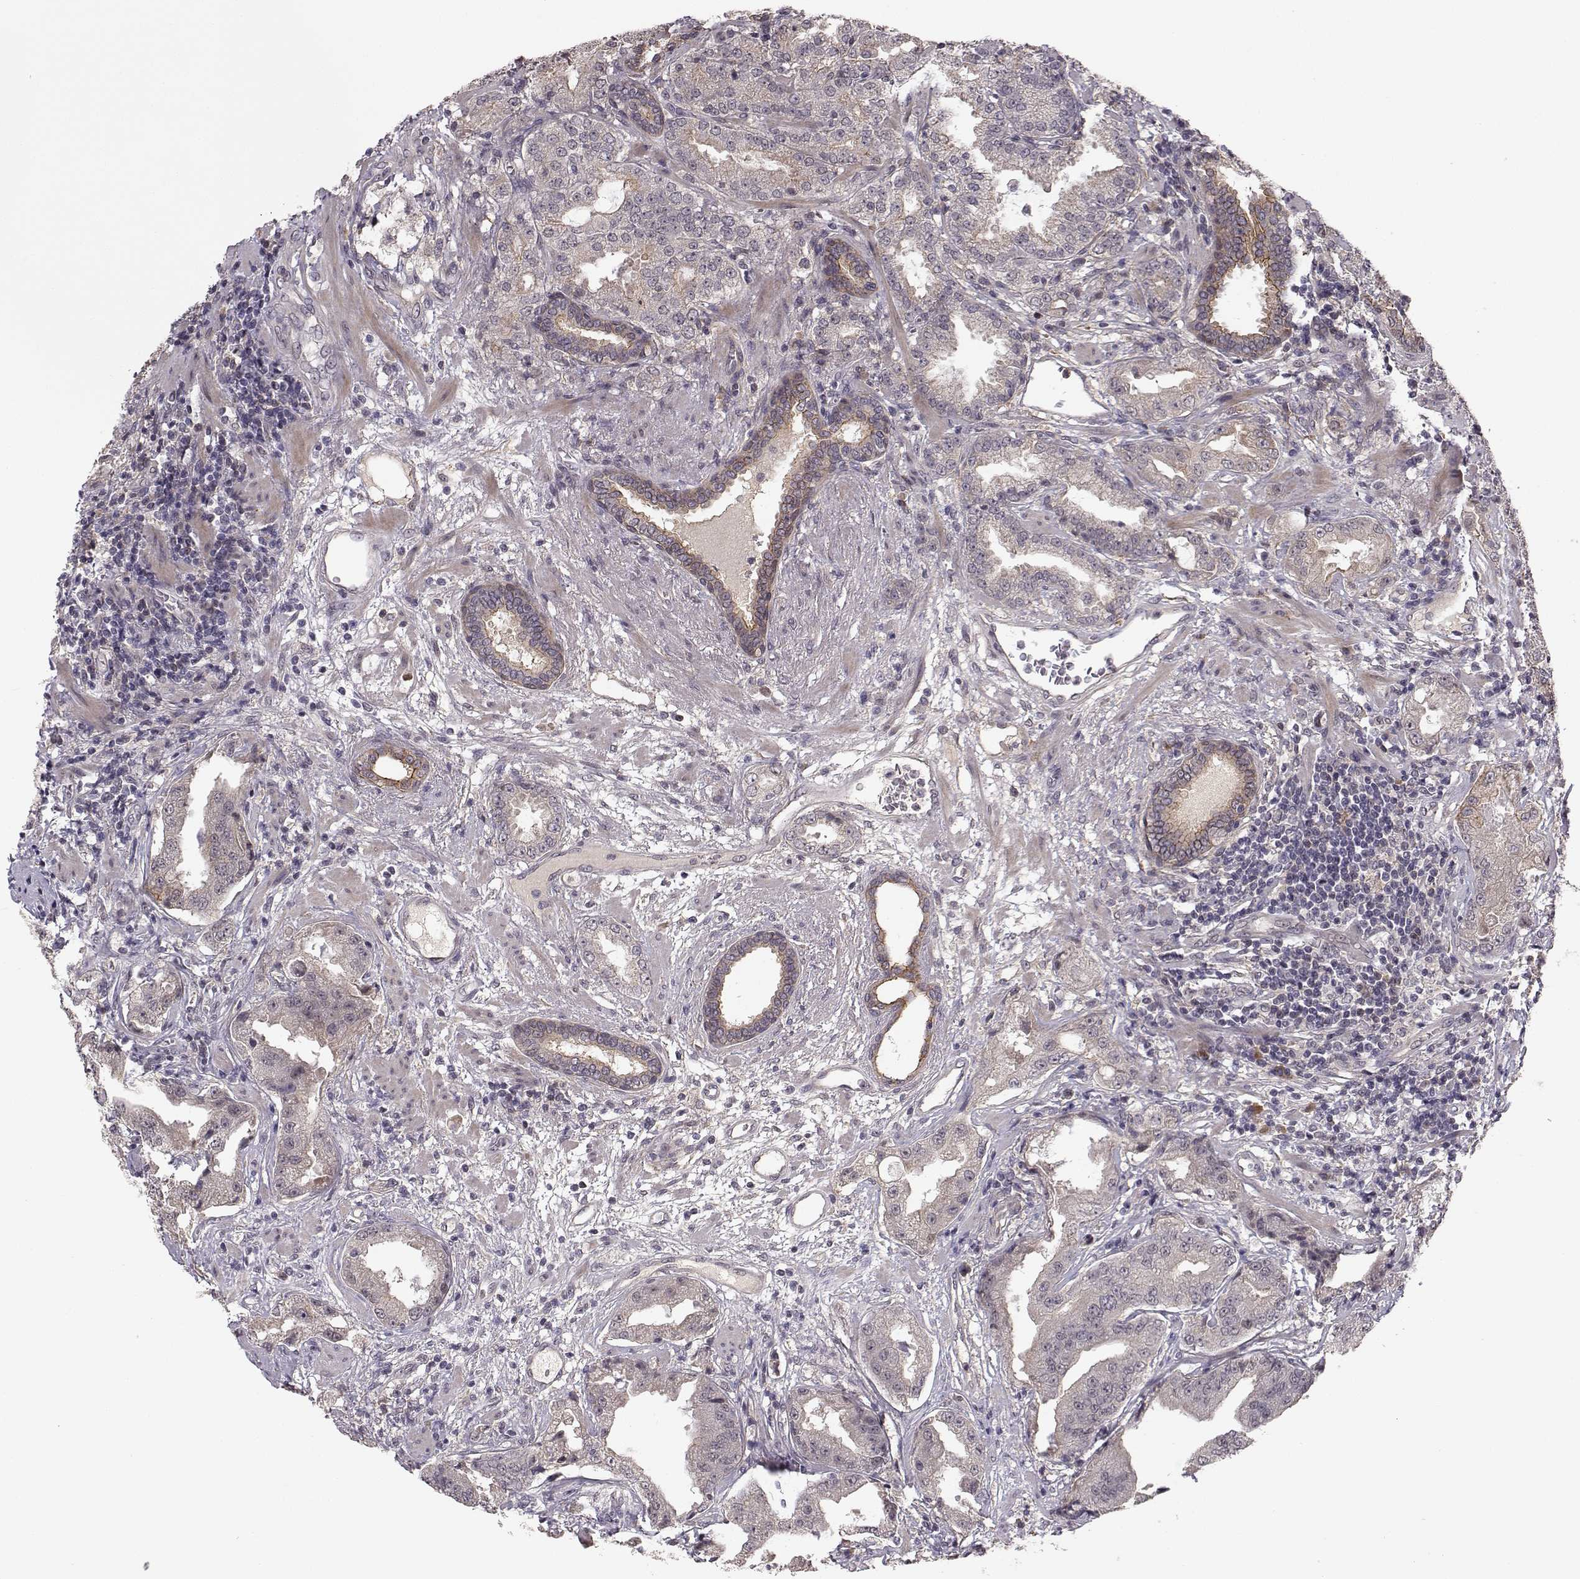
{"staining": {"intensity": "moderate", "quantity": "<25%", "location": "cytoplasmic/membranous"}, "tissue": "prostate cancer", "cell_type": "Tumor cells", "image_type": "cancer", "snomed": [{"axis": "morphology", "description": "Adenocarcinoma, Low grade"}, {"axis": "topography", "description": "Prostate"}], "caption": "A photomicrograph of human low-grade adenocarcinoma (prostate) stained for a protein shows moderate cytoplasmic/membranous brown staining in tumor cells. (DAB (3,3'-diaminobenzidine) IHC, brown staining for protein, blue staining for nuclei).", "gene": "PLEKHG3", "patient": {"sex": "male", "age": 62}}